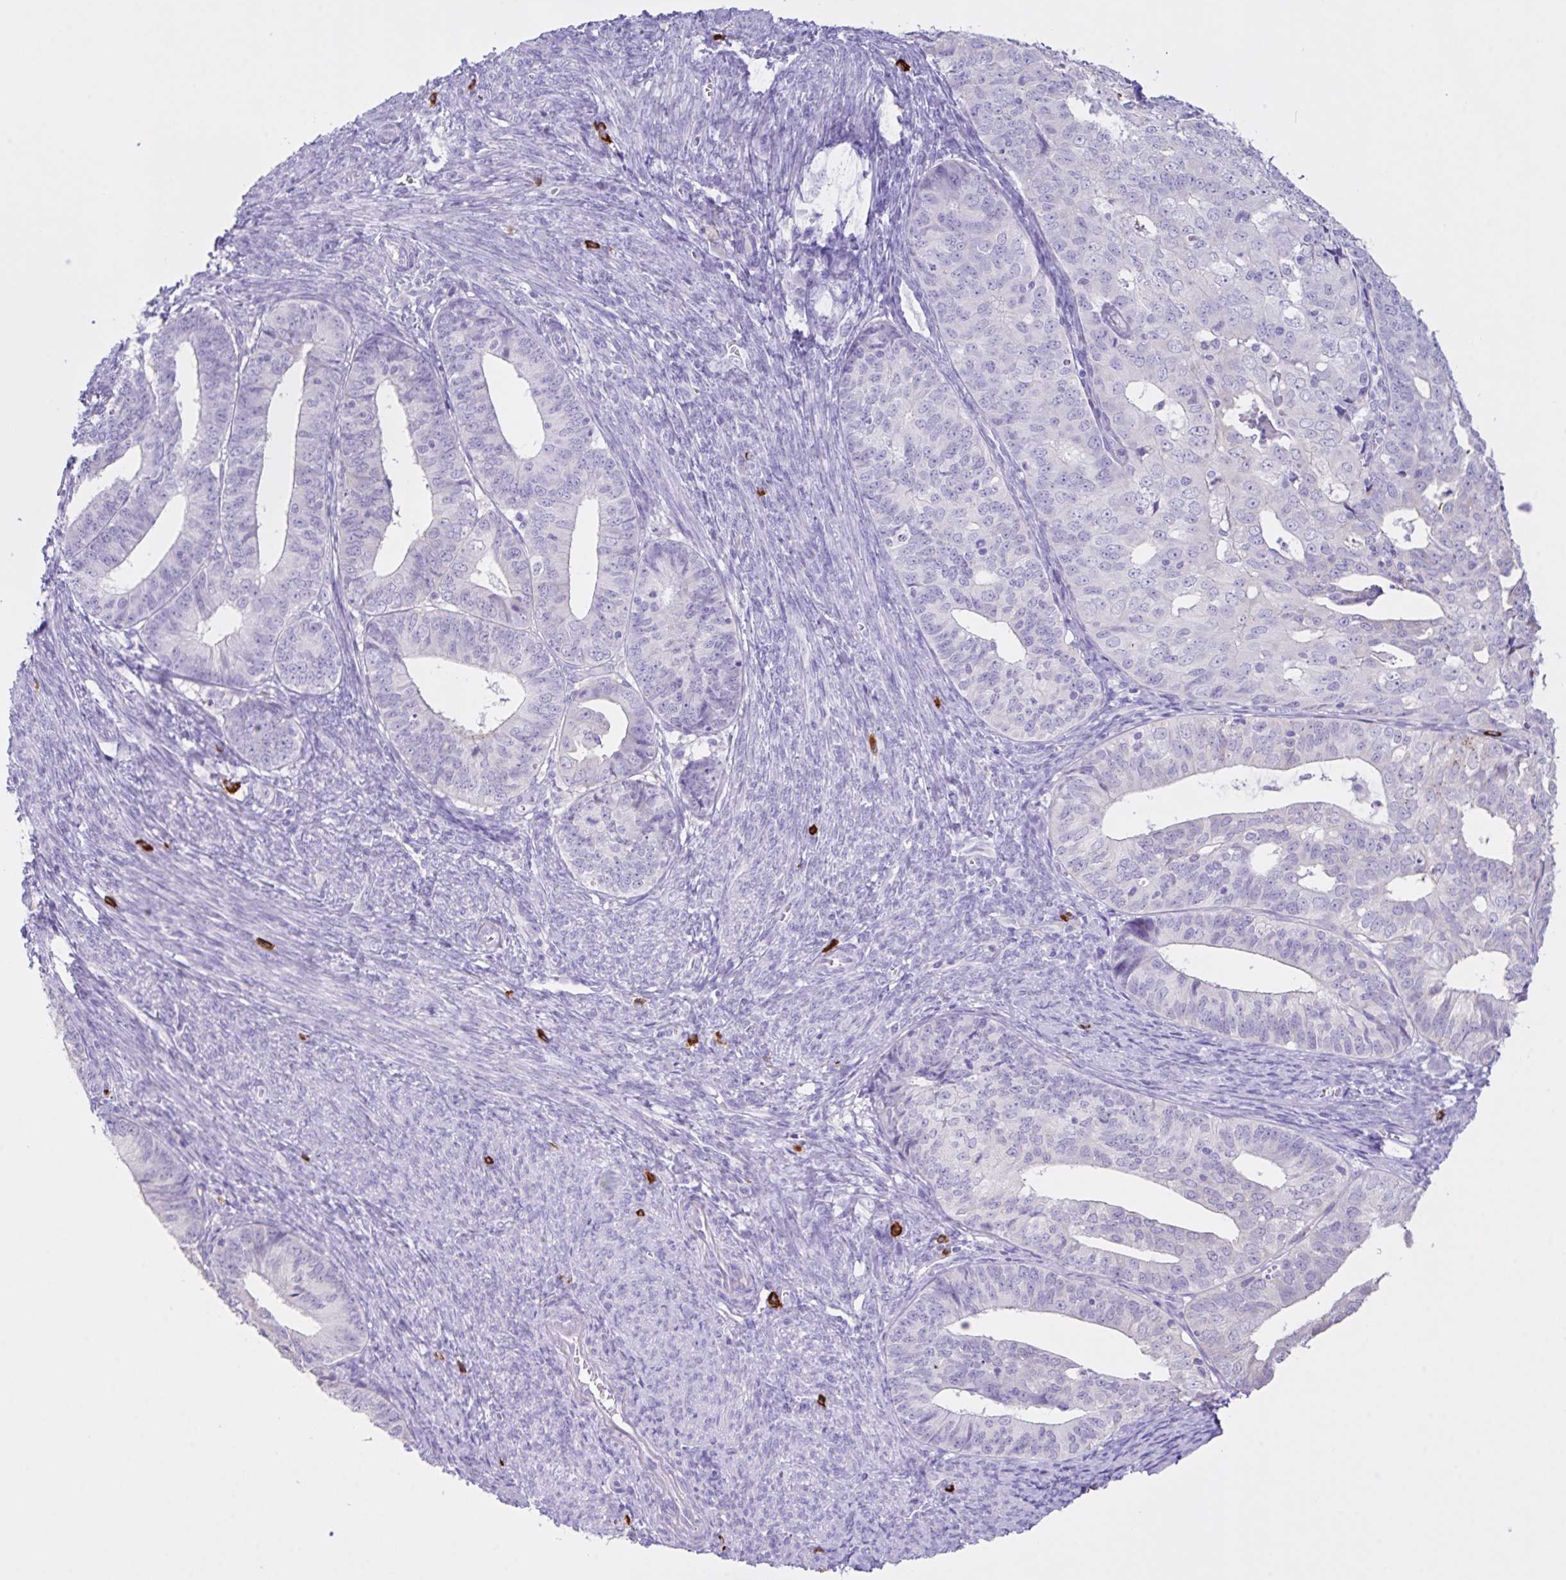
{"staining": {"intensity": "negative", "quantity": "none", "location": "none"}, "tissue": "endometrial cancer", "cell_type": "Tumor cells", "image_type": "cancer", "snomed": [{"axis": "morphology", "description": "Adenocarcinoma, NOS"}, {"axis": "topography", "description": "Endometrium"}], "caption": "Endometrial cancer stained for a protein using IHC exhibits no expression tumor cells.", "gene": "CST11", "patient": {"sex": "female", "age": 56}}